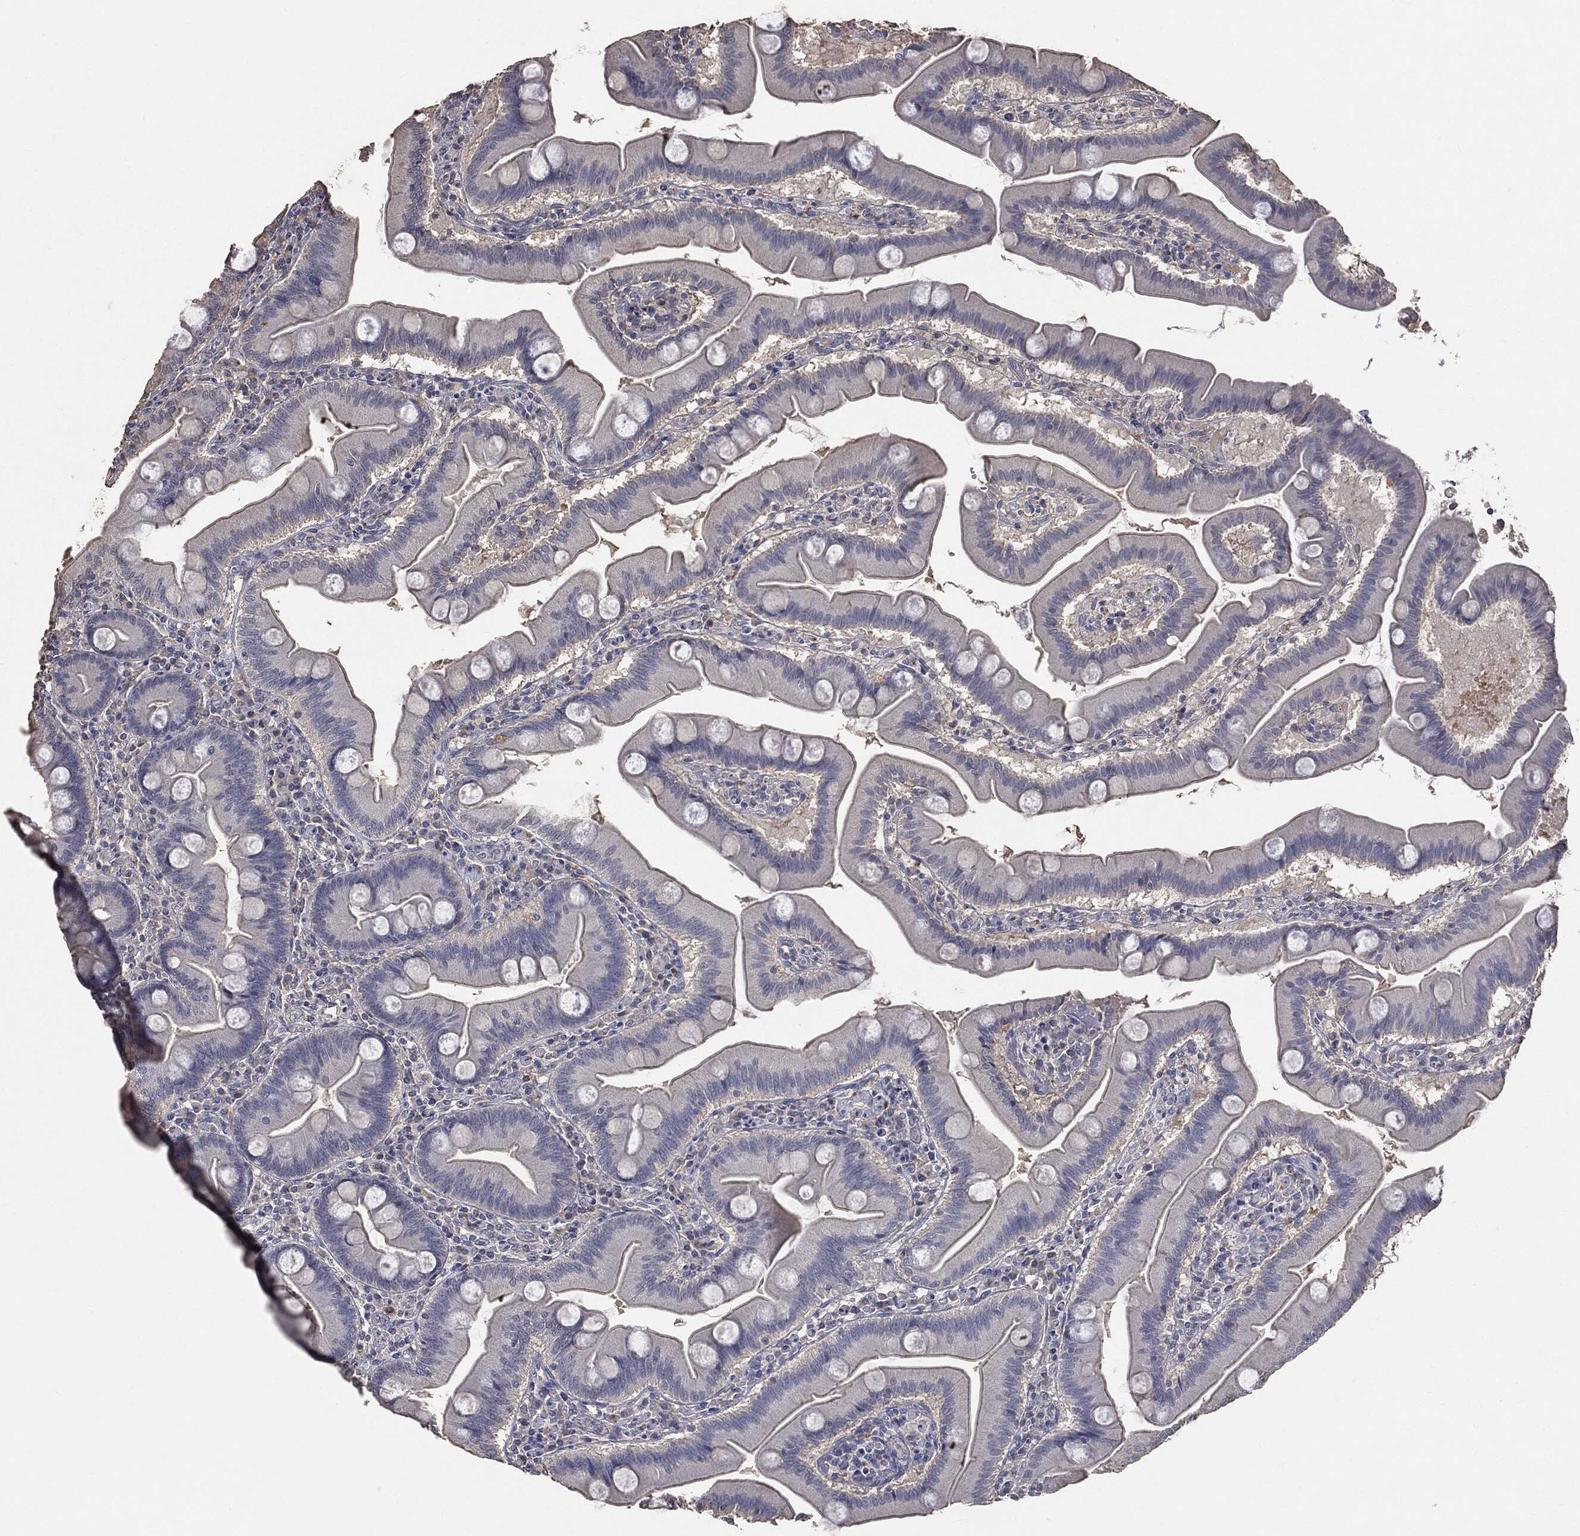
{"staining": {"intensity": "negative", "quantity": "none", "location": "none"}, "tissue": "duodenum", "cell_type": "Glandular cells", "image_type": "normal", "snomed": [{"axis": "morphology", "description": "Normal tissue, NOS"}, {"axis": "topography", "description": "Duodenum"}], "caption": "IHC image of unremarkable duodenum: duodenum stained with DAB (3,3'-diaminobenzidine) shows no significant protein positivity in glandular cells. (Immunohistochemistry (ihc), brightfield microscopy, high magnification).", "gene": "SNAP25", "patient": {"sex": "male", "age": 59}}